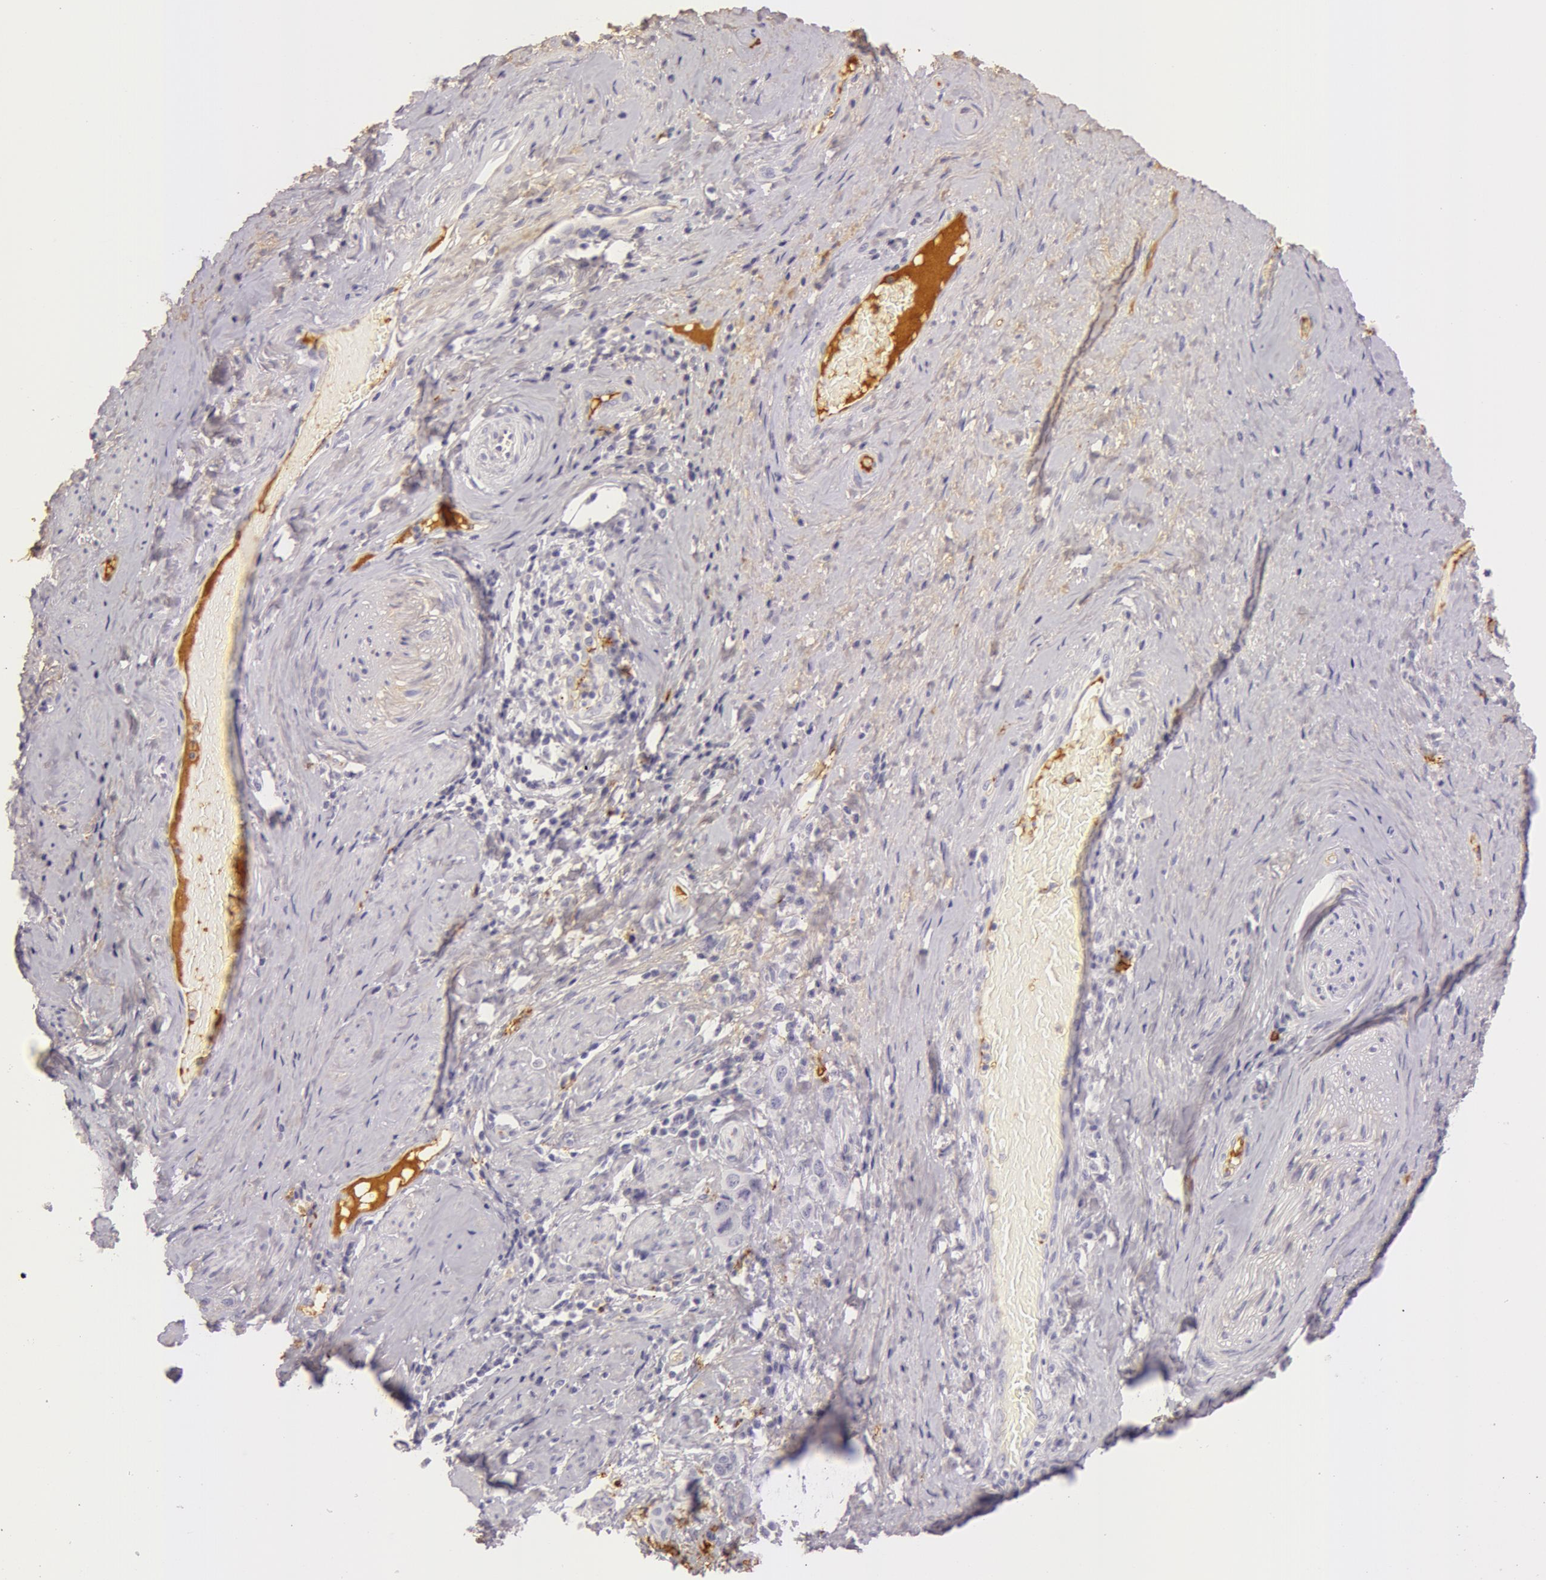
{"staining": {"intensity": "negative", "quantity": "none", "location": "none"}, "tissue": "cervical cancer", "cell_type": "Tumor cells", "image_type": "cancer", "snomed": [{"axis": "morphology", "description": "Squamous cell carcinoma, NOS"}, {"axis": "topography", "description": "Cervix"}], "caption": "IHC histopathology image of human squamous cell carcinoma (cervical) stained for a protein (brown), which demonstrates no staining in tumor cells. The staining is performed using DAB brown chromogen with nuclei counter-stained in using hematoxylin.", "gene": "C4BPA", "patient": {"sex": "female", "age": 54}}